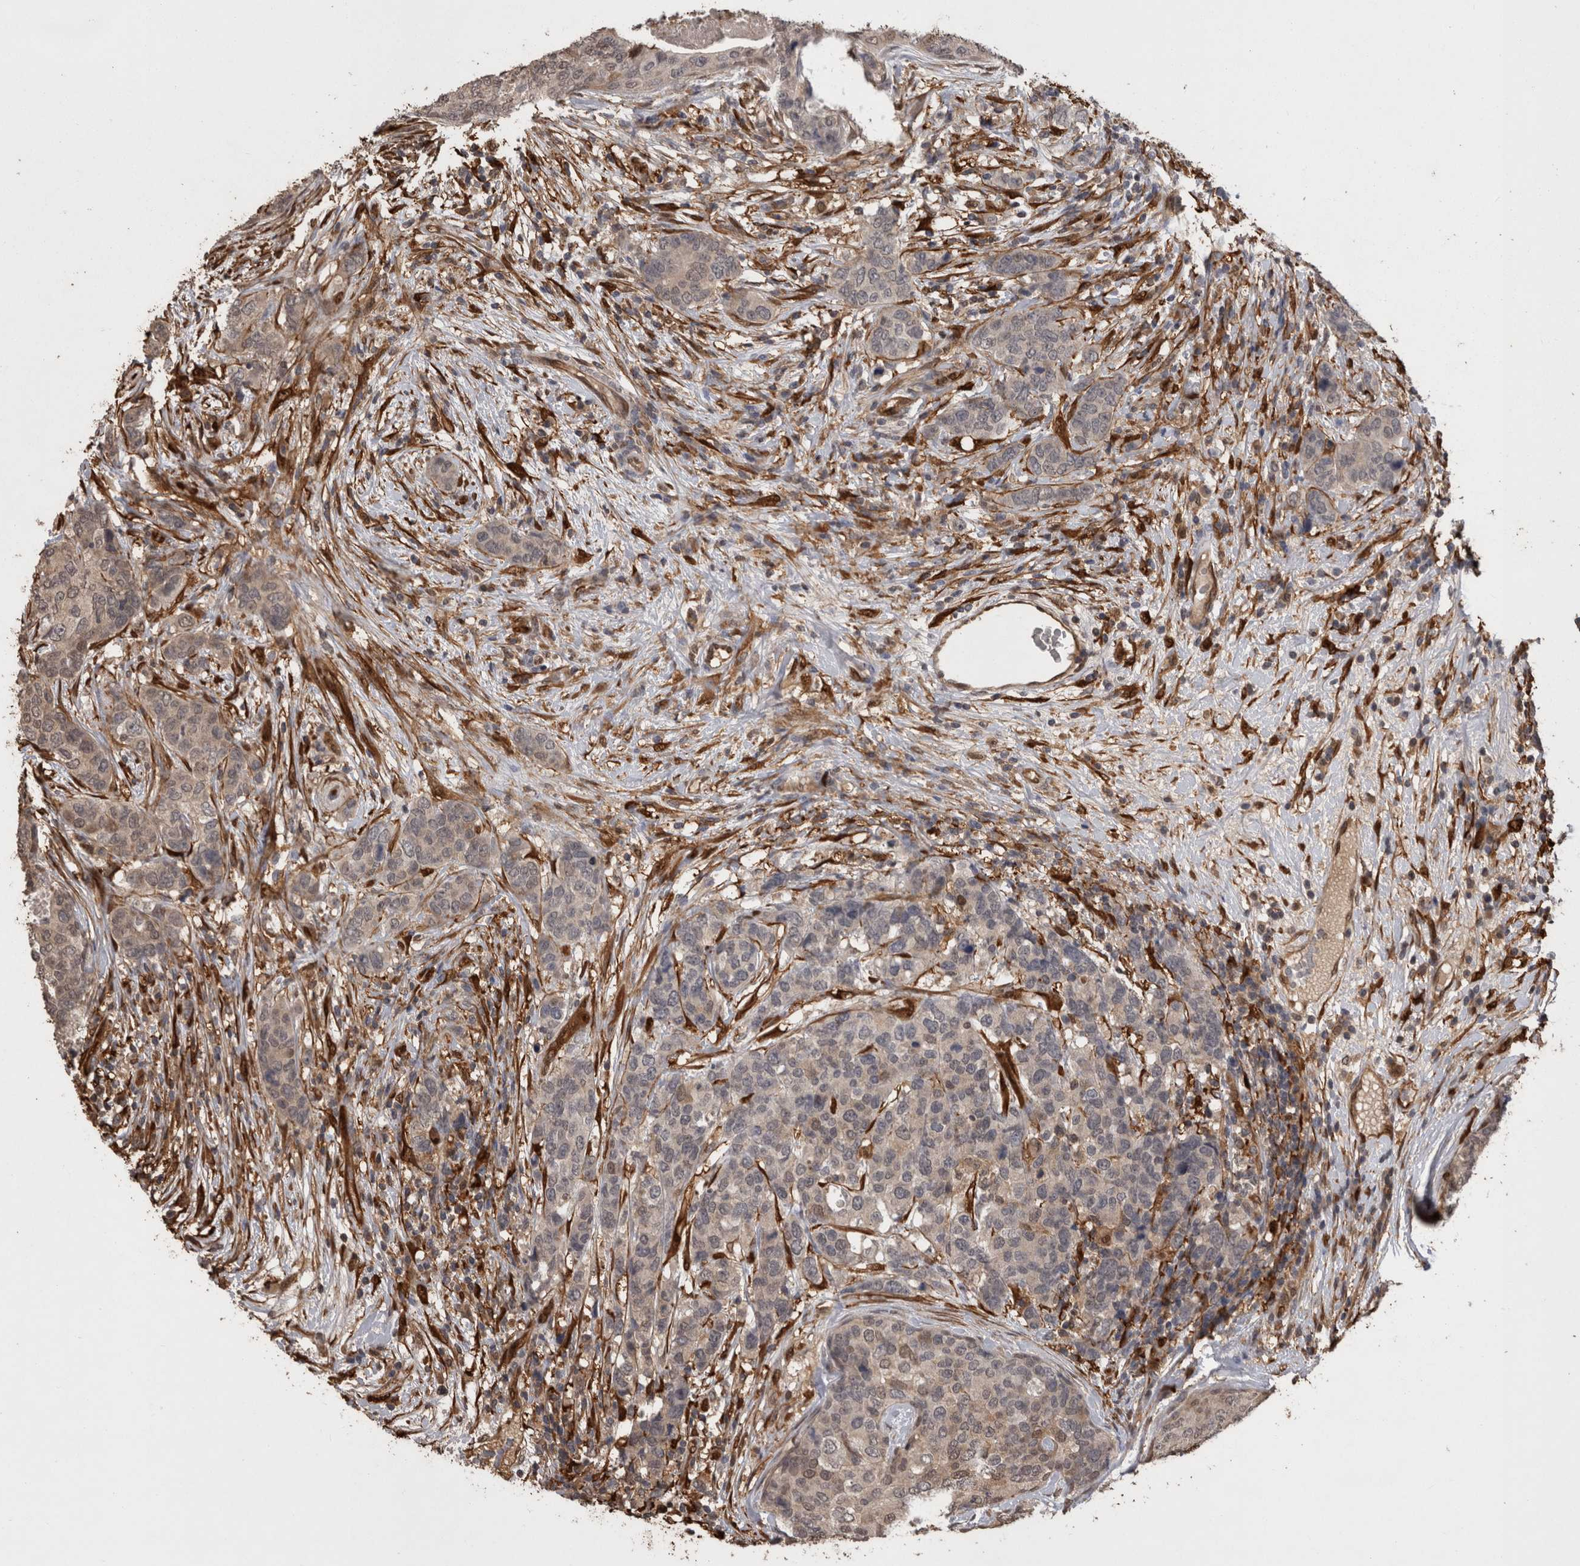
{"staining": {"intensity": "weak", "quantity": "<25%", "location": "cytoplasmic/membranous,nuclear"}, "tissue": "breast cancer", "cell_type": "Tumor cells", "image_type": "cancer", "snomed": [{"axis": "morphology", "description": "Lobular carcinoma"}, {"axis": "topography", "description": "Breast"}], "caption": "Immunohistochemistry (IHC) of human breast cancer shows no expression in tumor cells.", "gene": "LXN", "patient": {"sex": "female", "age": 59}}